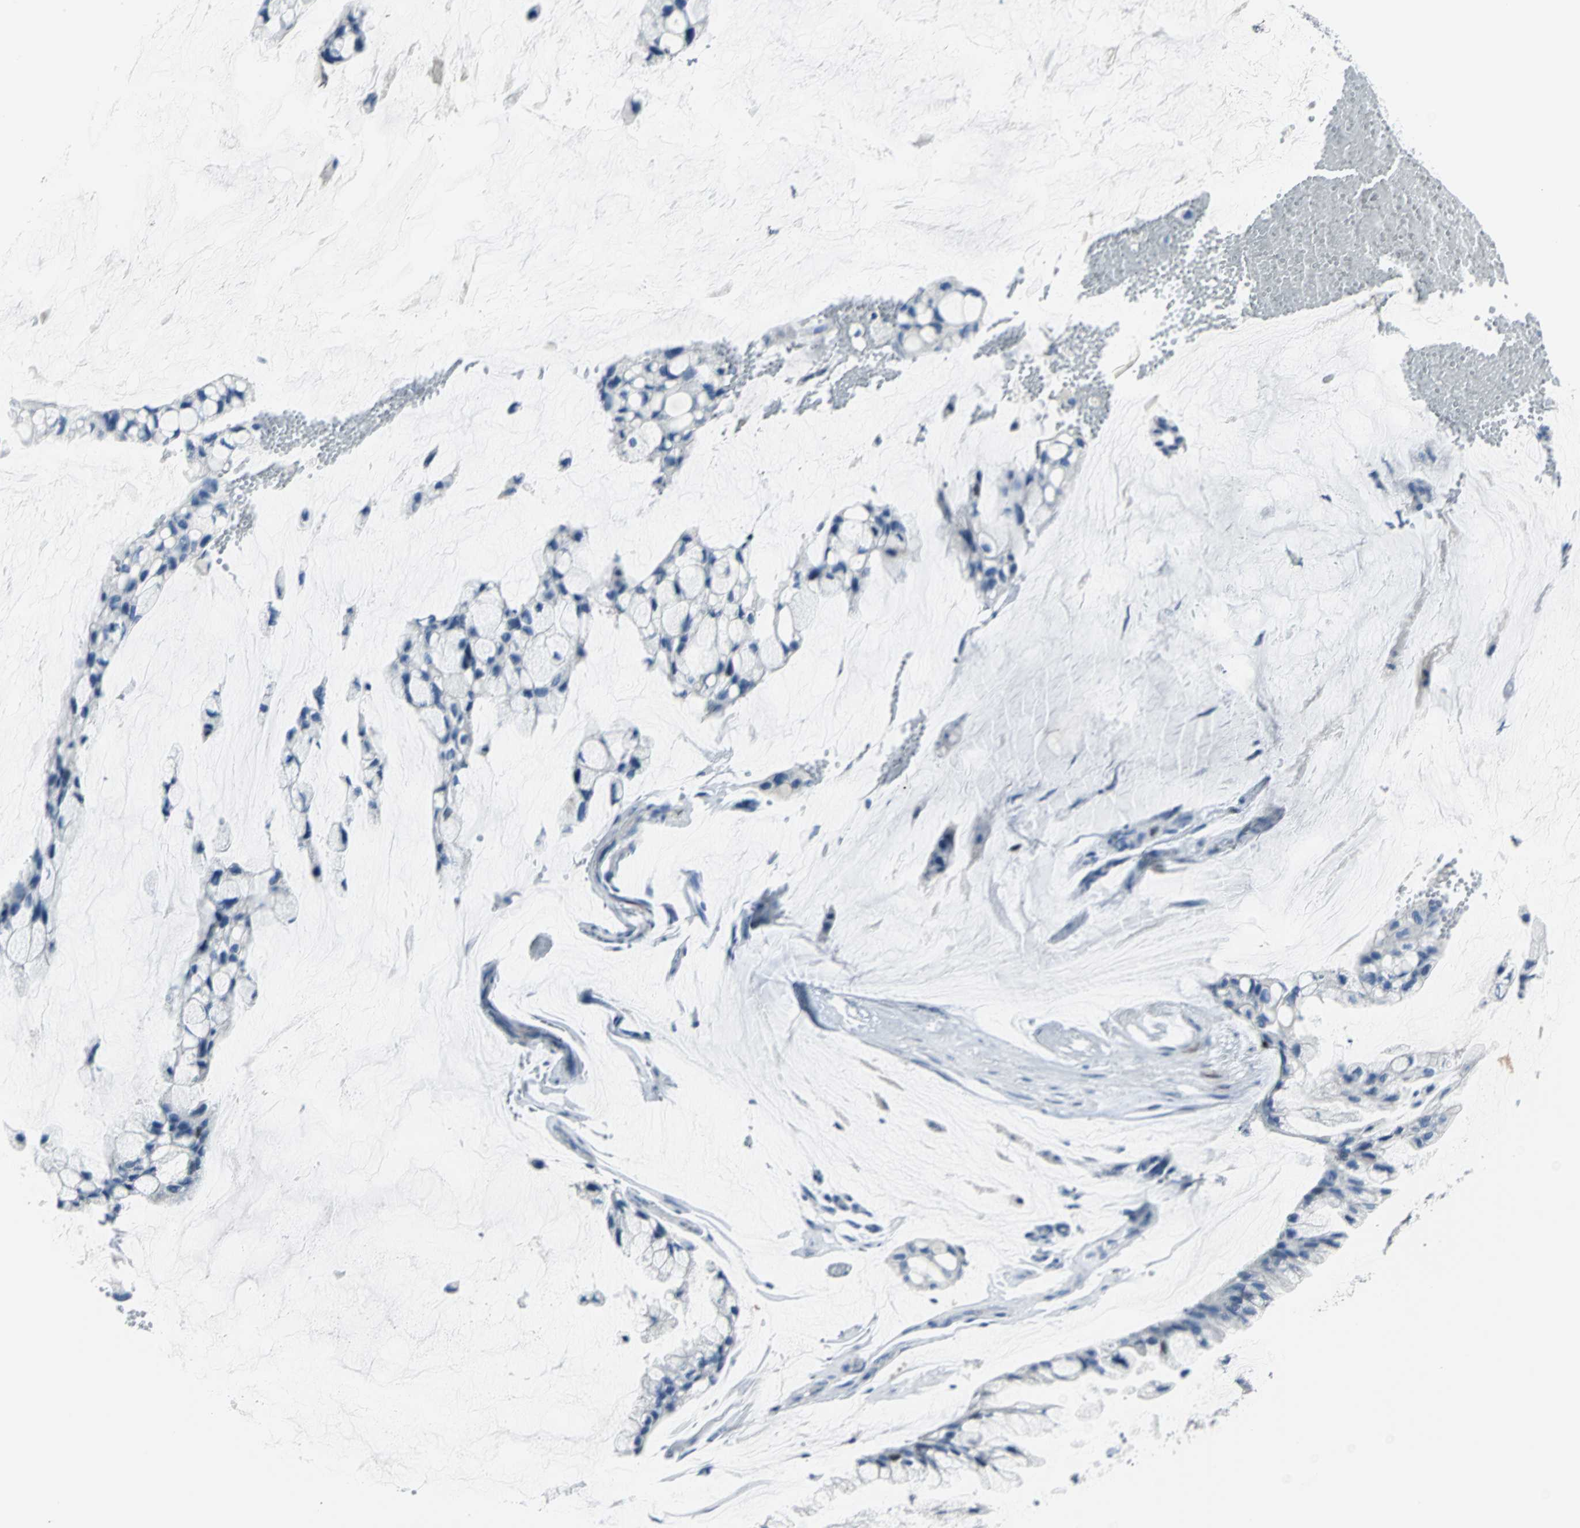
{"staining": {"intensity": "negative", "quantity": "none", "location": "none"}, "tissue": "ovarian cancer", "cell_type": "Tumor cells", "image_type": "cancer", "snomed": [{"axis": "morphology", "description": "Cystadenocarcinoma, mucinous, NOS"}, {"axis": "topography", "description": "Ovary"}], "caption": "Immunohistochemistry (IHC) of human mucinous cystadenocarcinoma (ovarian) reveals no staining in tumor cells.", "gene": "MCM3", "patient": {"sex": "female", "age": 39}}